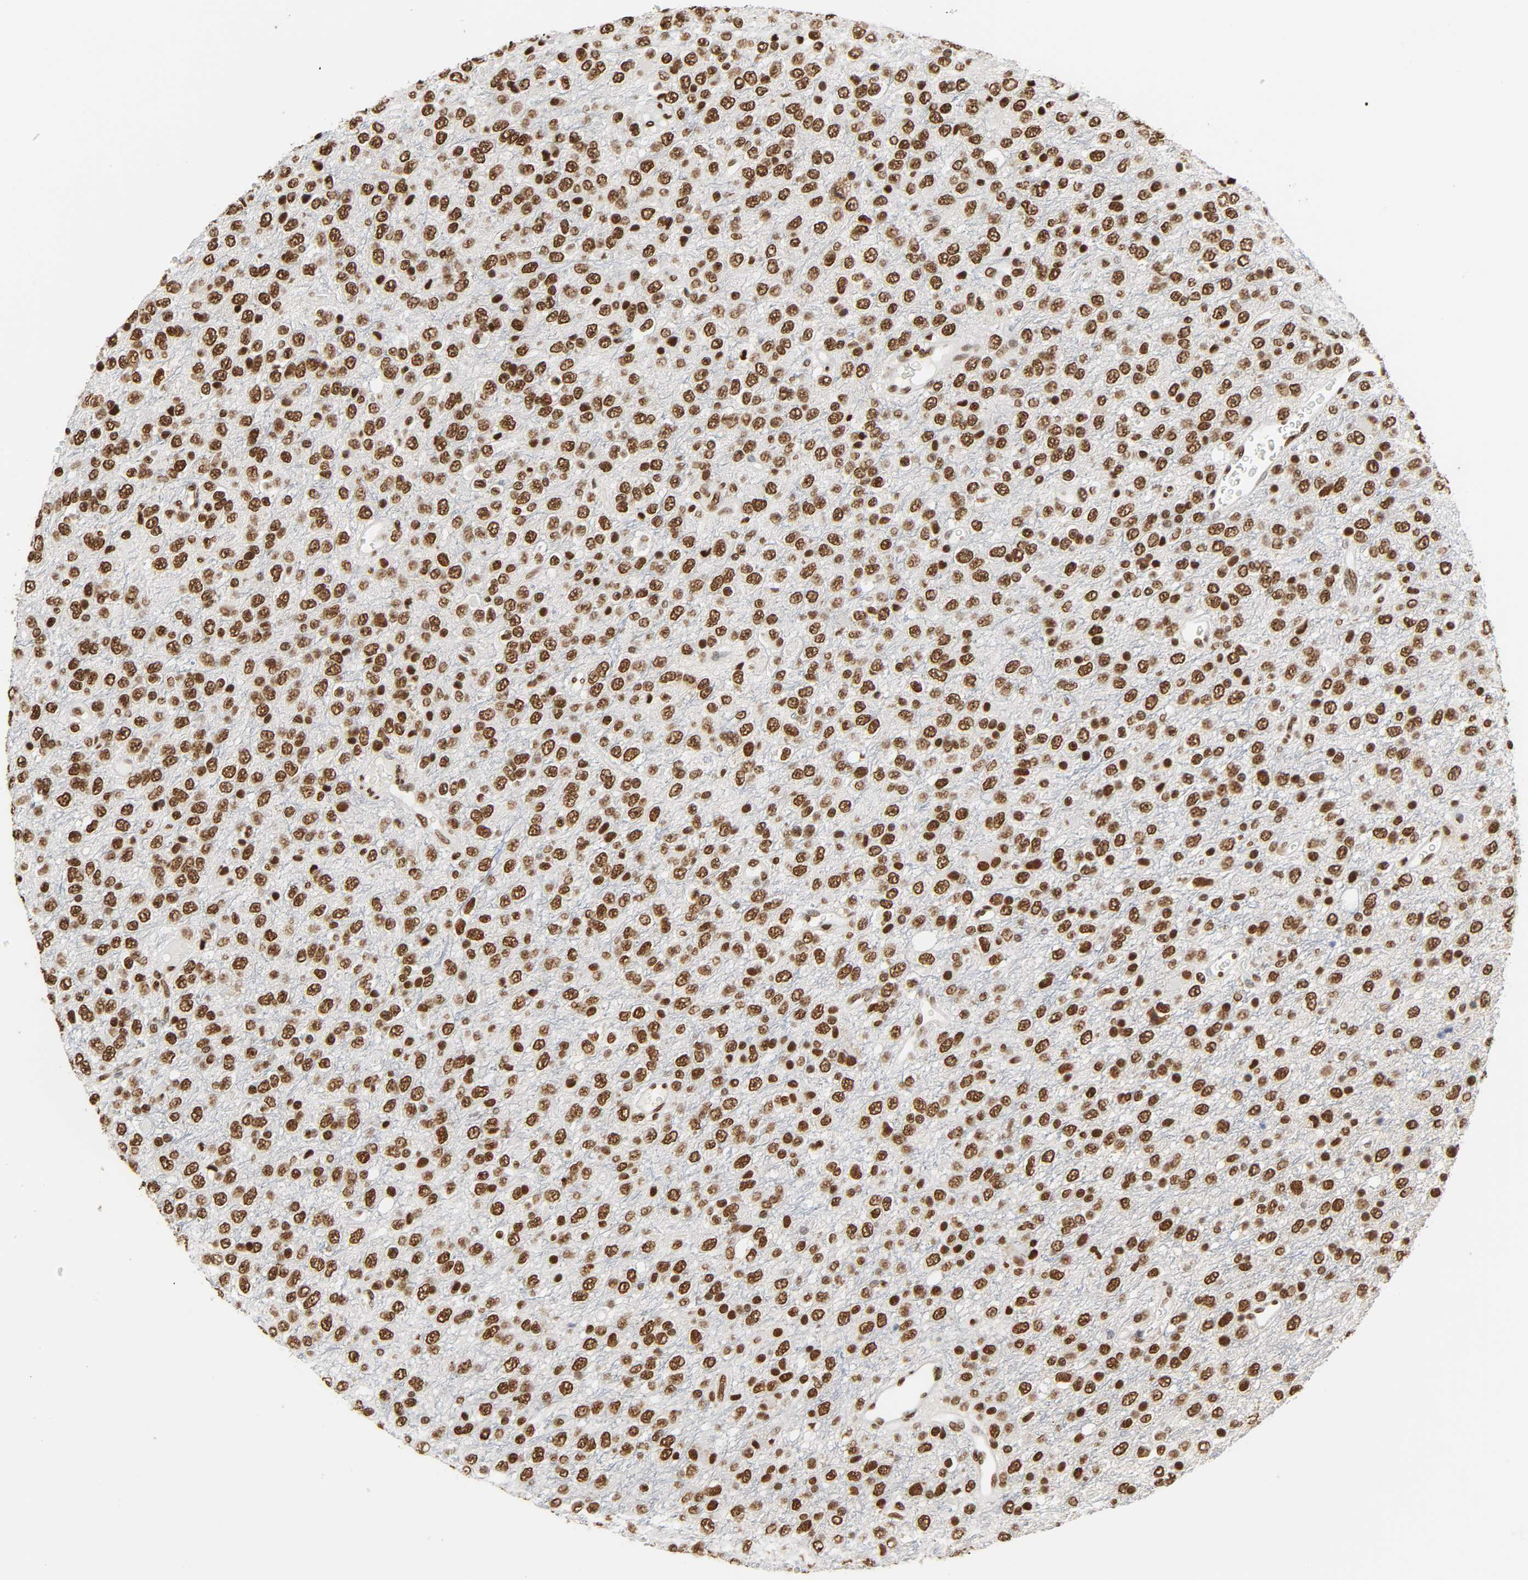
{"staining": {"intensity": "strong", "quantity": ">75%", "location": "nuclear"}, "tissue": "glioma", "cell_type": "Tumor cells", "image_type": "cancer", "snomed": [{"axis": "morphology", "description": "Glioma, malignant, High grade"}, {"axis": "topography", "description": "pancreas cauda"}], "caption": "Glioma stained with DAB (3,3'-diaminobenzidine) IHC reveals high levels of strong nuclear expression in approximately >75% of tumor cells.", "gene": "HNRNPC", "patient": {"sex": "male", "age": 60}}